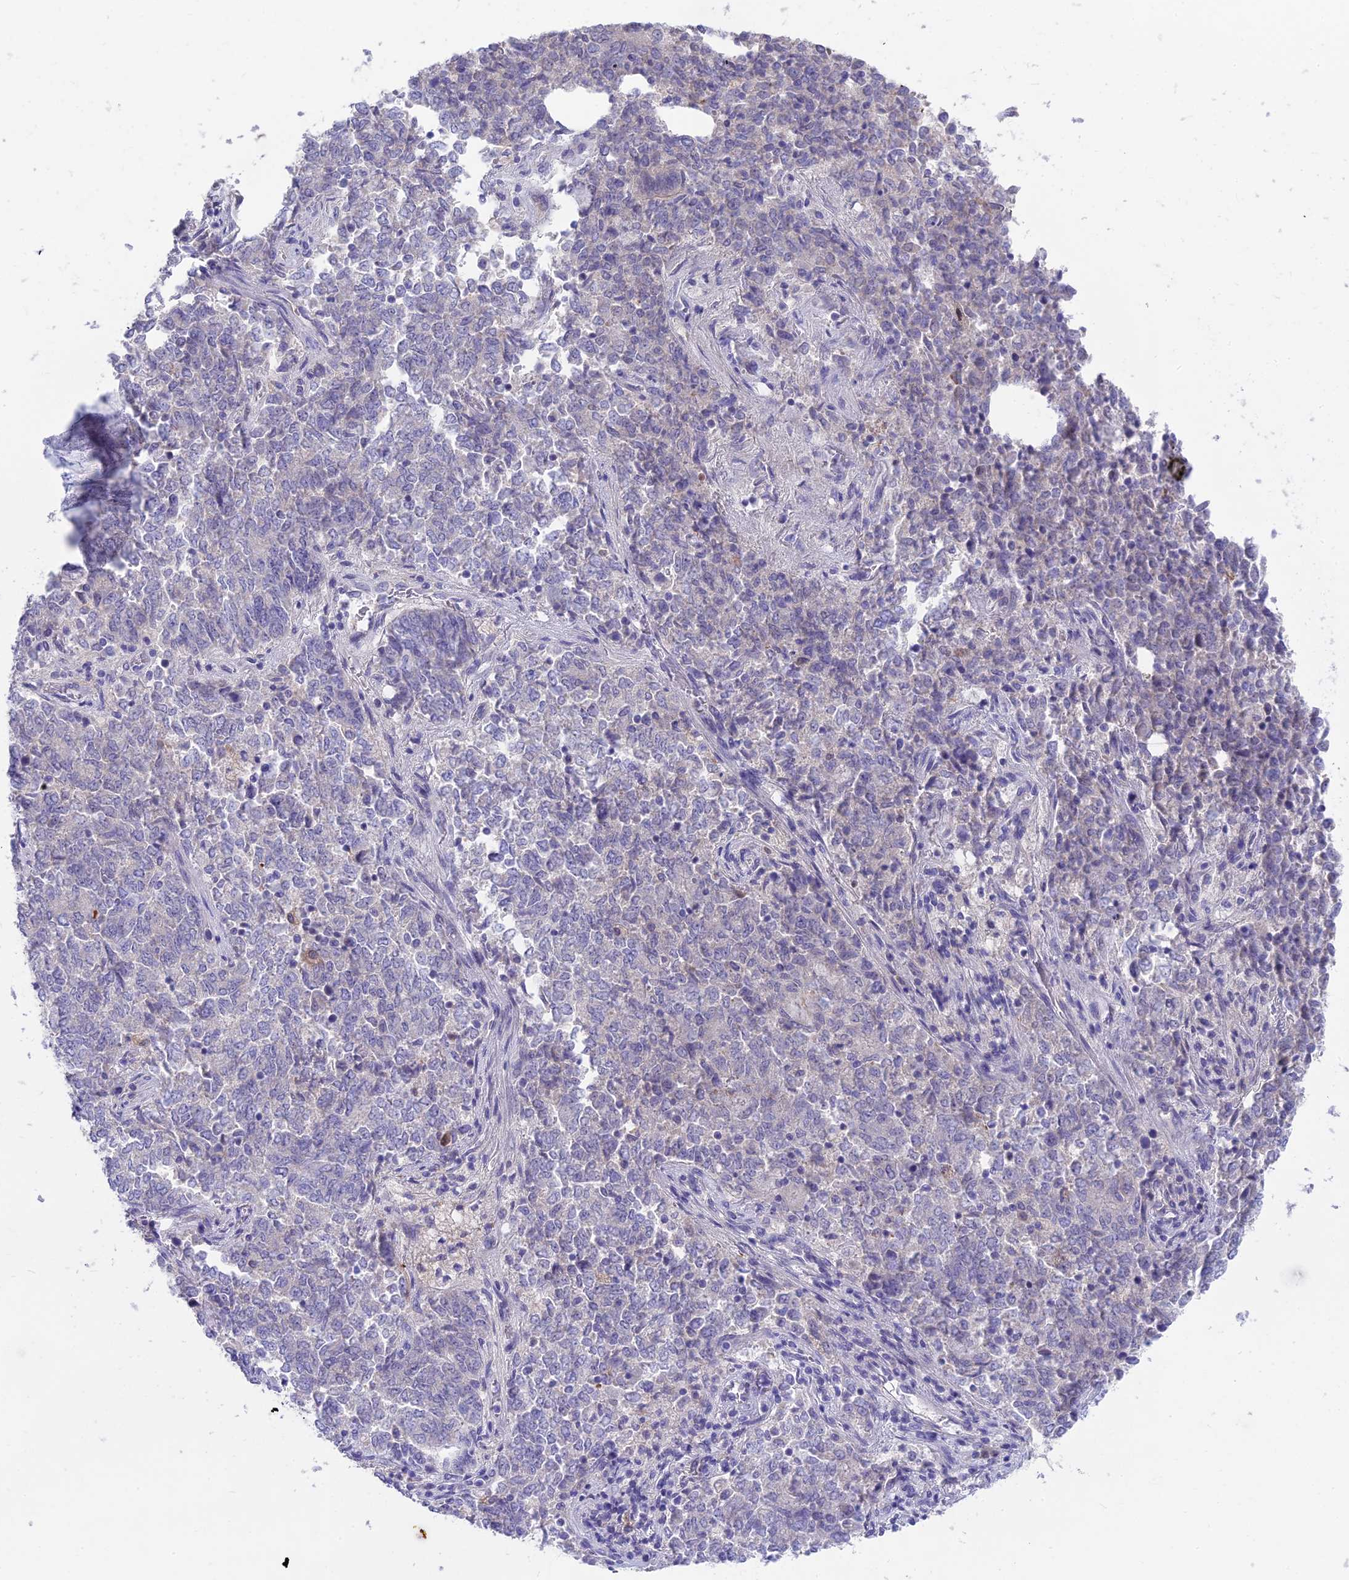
{"staining": {"intensity": "negative", "quantity": "none", "location": "none"}, "tissue": "endometrial cancer", "cell_type": "Tumor cells", "image_type": "cancer", "snomed": [{"axis": "morphology", "description": "Adenocarcinoma, NOS"}, {"axis": "topography", "description": "Endometrium"}], "caption": "Tumor cells show no significant expression in endometrial cancer (adenocarcinoma). The staining is performed using DAB (3,3'-diaminobenzidine) brown chromogen with nuclei counter-stained in using hematoxylin.", "gene": "SNTN", "patient": {"sex": "female", "age": 80}}